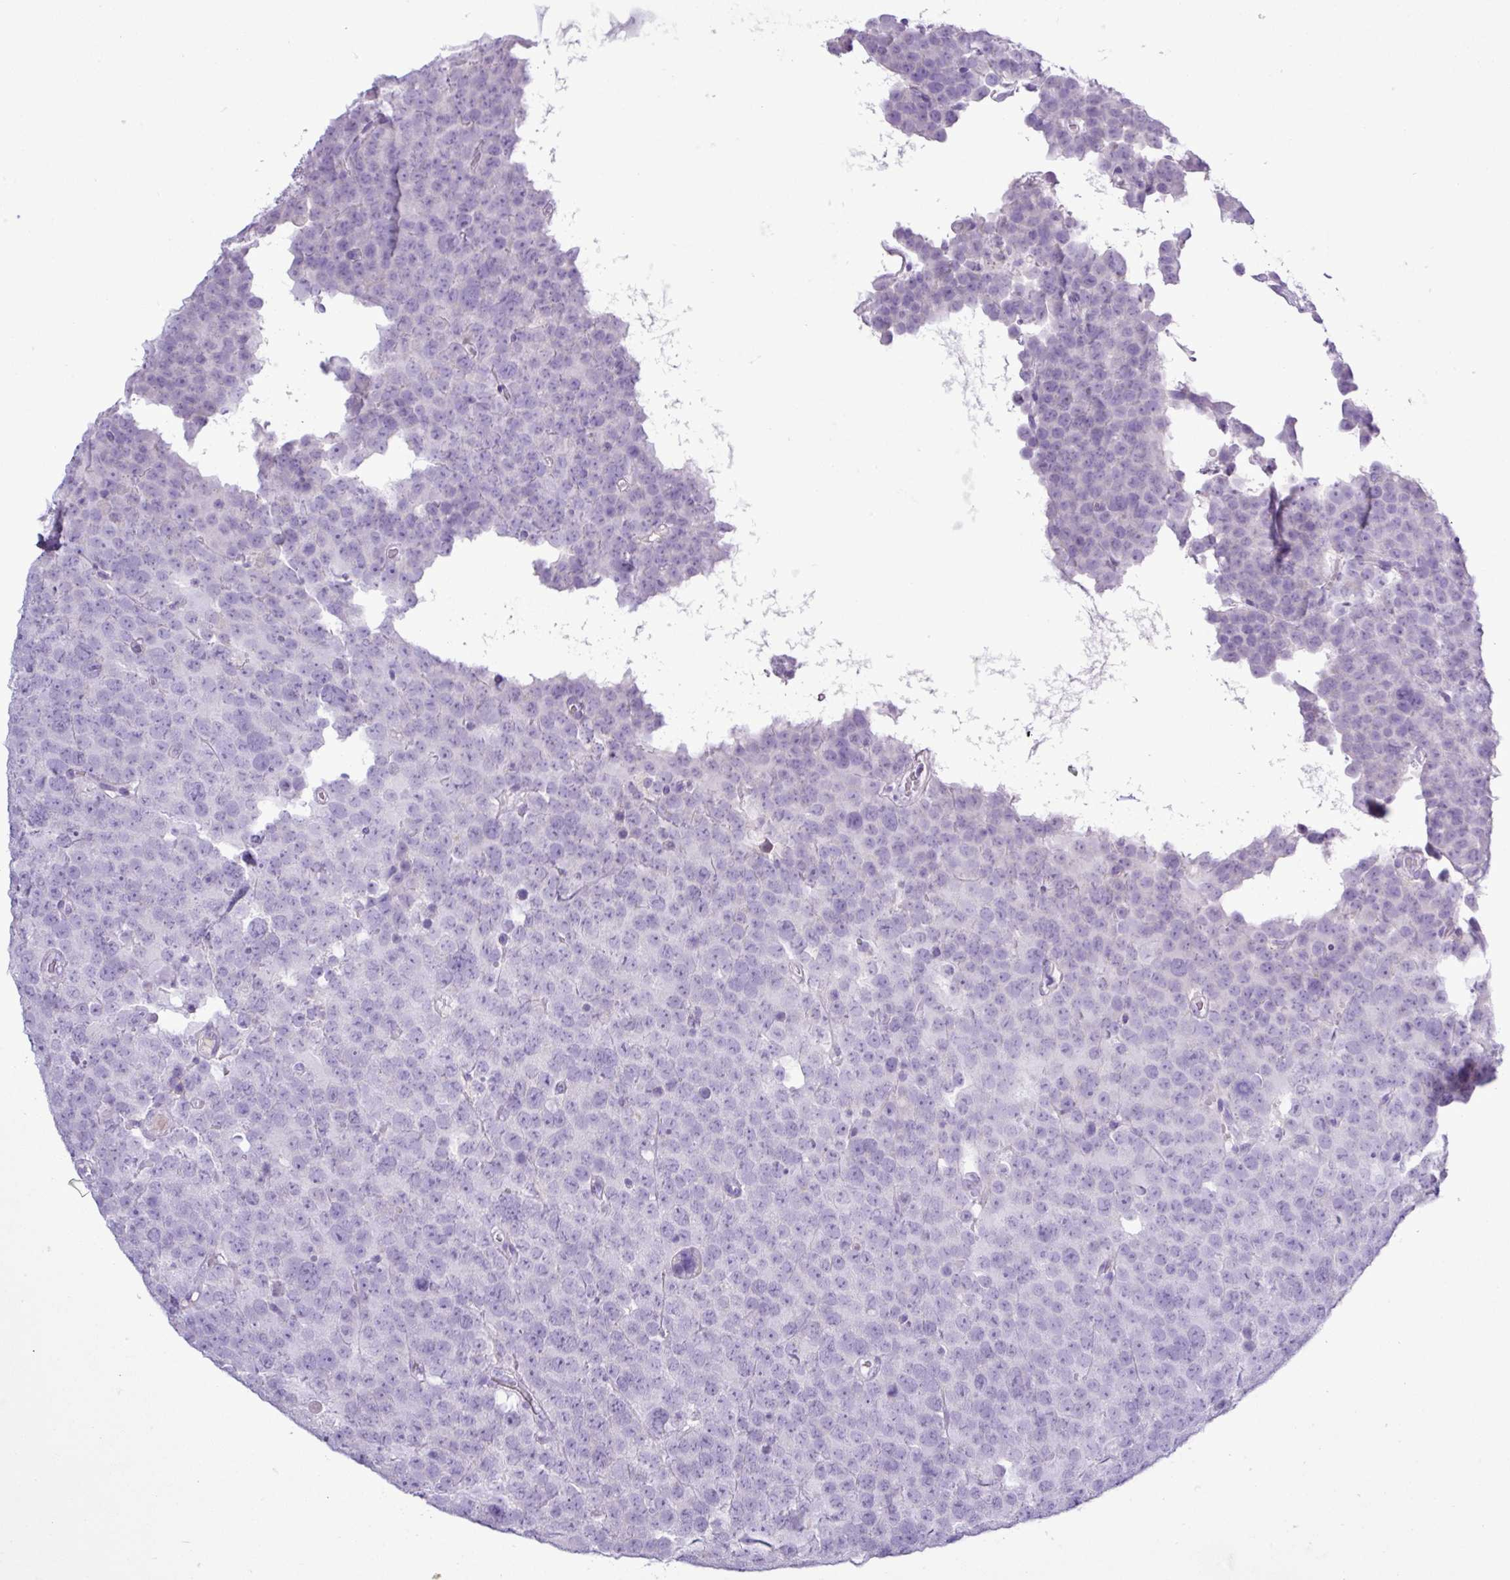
{"staining": {"intensity": "negative", "quantity": "none", "location": "none"}, "tissue": "testis cancer", "cell_type": "Tumor cells", "image_type": "cancer", "snomed": [{"axis": "morphology", "description": "Seminoma, NOS"}, {"axis": "topography", "description": "Testis"}], "caption": "Immunohistochemistry image of testis cancer (seminoma) stained for a protein (brown), which reveals no staining in tumor cells.", "gene": "ALDH3A1", "patient": {"sex": "male", "age": 71}}